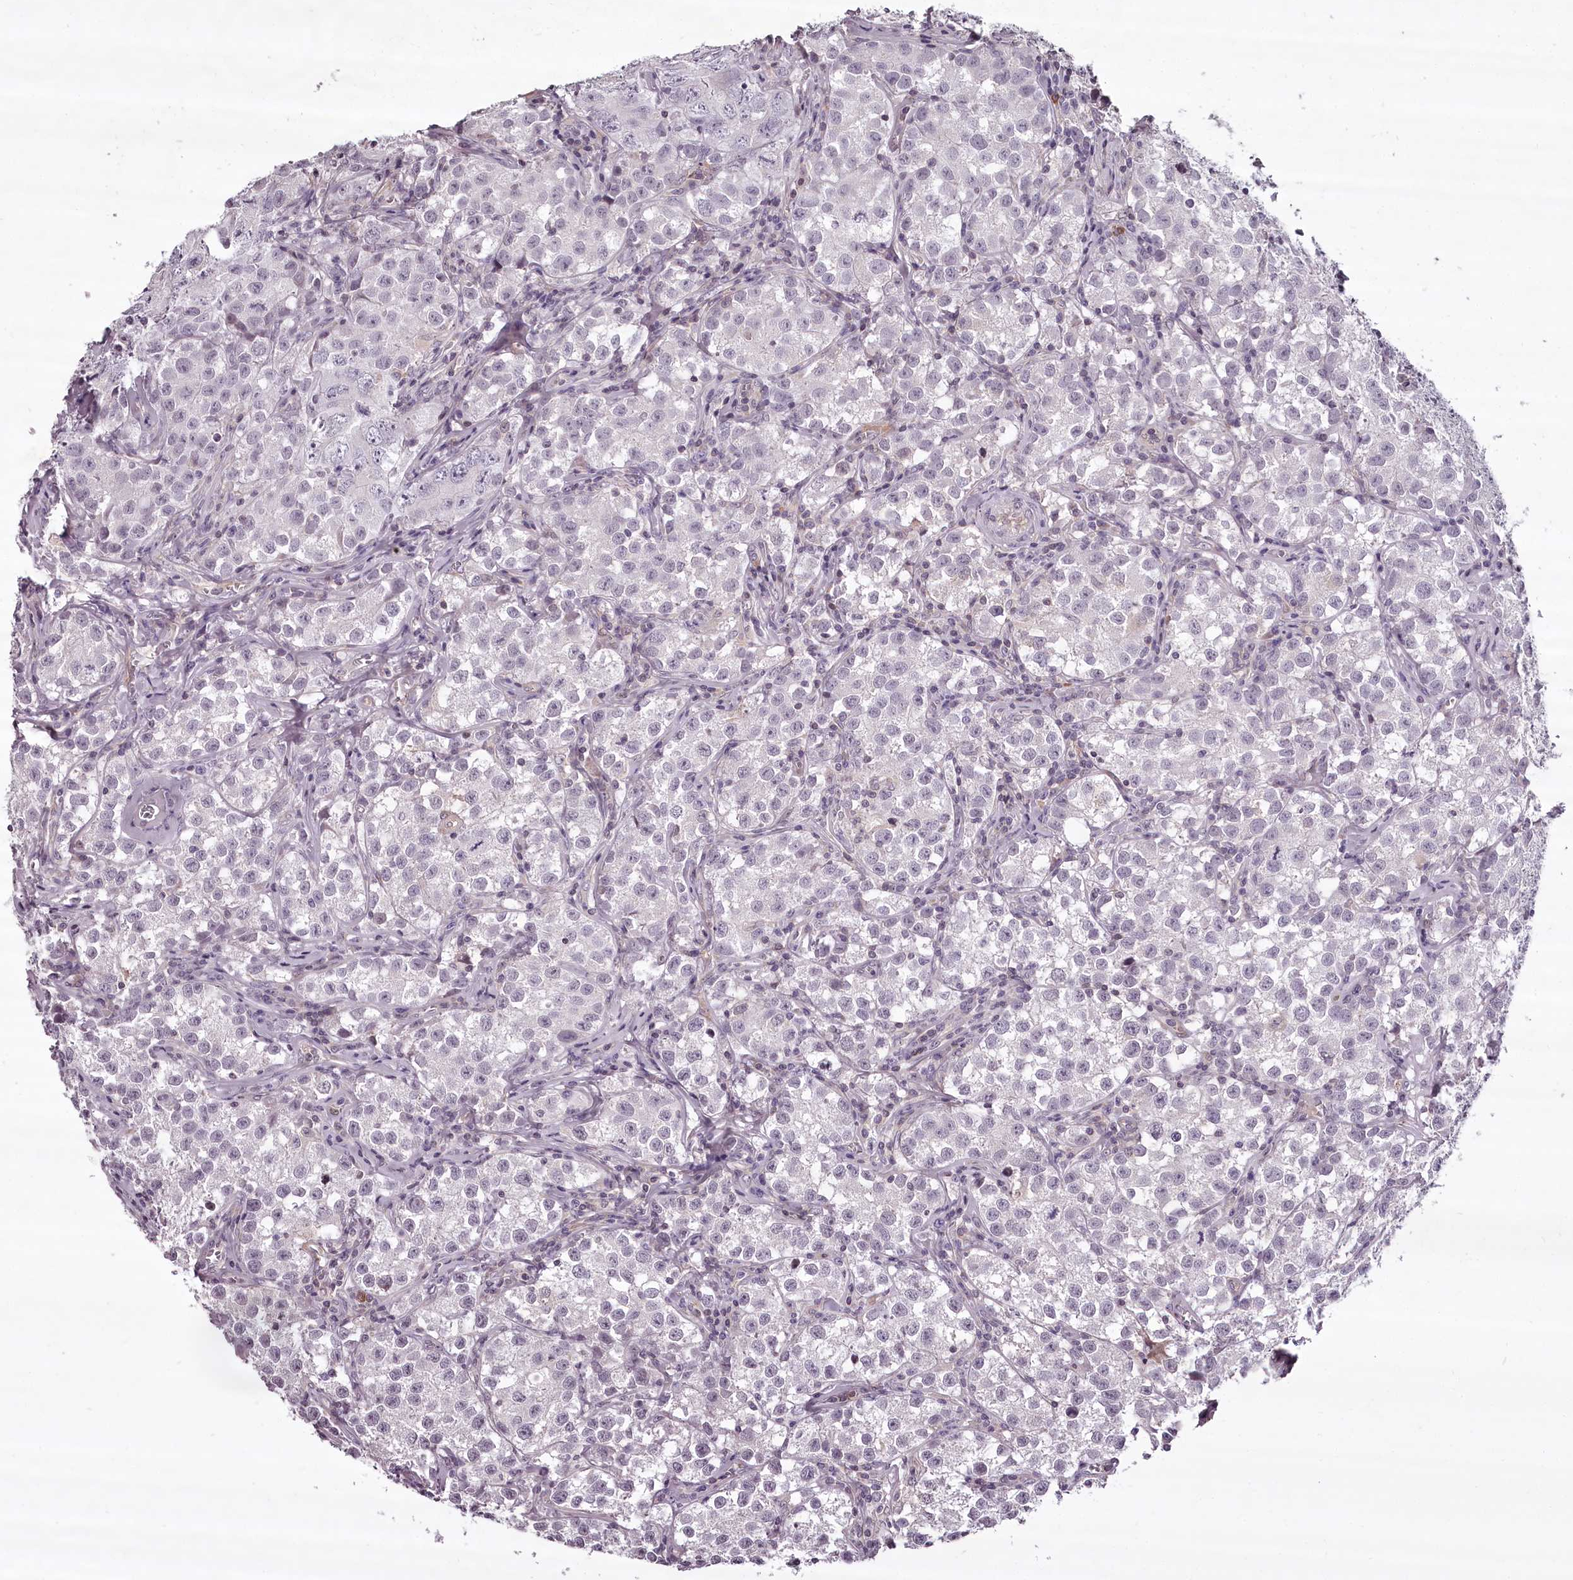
{"staining": {"intensity": "negative", "quantity": "none", "location": "none"}, "tissue": "testis cancer", "cell_type": "Tumor cells", "image_type": "cancer", "snomed": [{"axis": "morphology", "description": "Seminoma, NOS"}, {"axis": "morphology", "description": "Carcinoma, Embryonal, NOS"}, {"axis": "topography", "description": "Testis"}], "caption": "Tumor cells show no significant protein positivity in testis cancer (seminoma).", "gene": "CCDC92", "patient": {"sex": "male", "age": 43}}